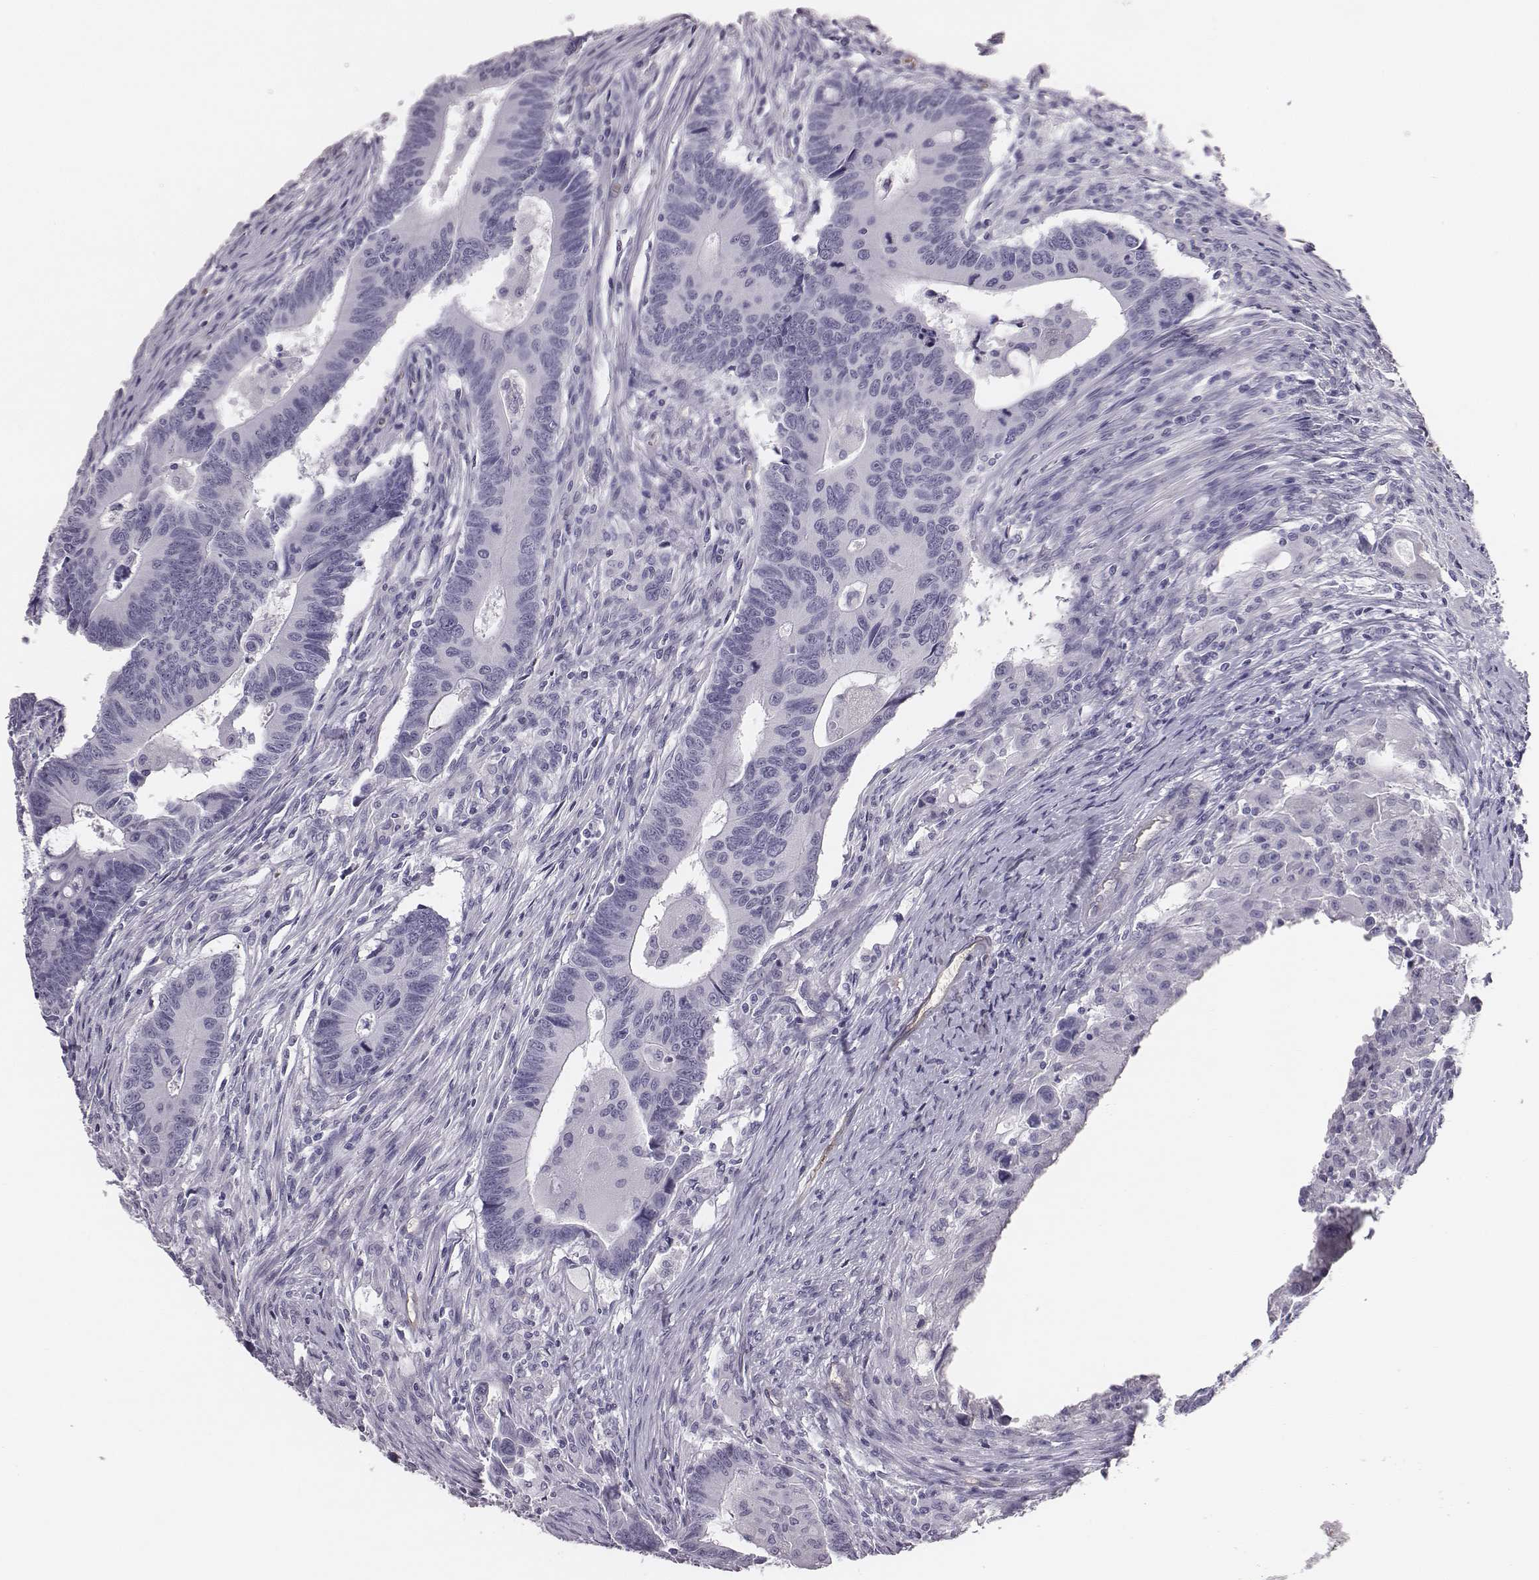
{"staining": {"intensity": "negative", "quantity": "none", "location": "none"}, "tissue": "colorectal cancer", "cell_type": "Tumor cells", "image_type": "cancer", "snomed": [{"axis": "morphology", "description": "Adenocarcinoma, NOS"}, {"axis": "topography", "description": "Rectum"}], "caption": "Immunohistochemistry of colorectal cancer (adenocarcinoma) shows no positivity in tumor cells.", "gene": "HBZ", "patient": {"sex": "male", "age": 67}}